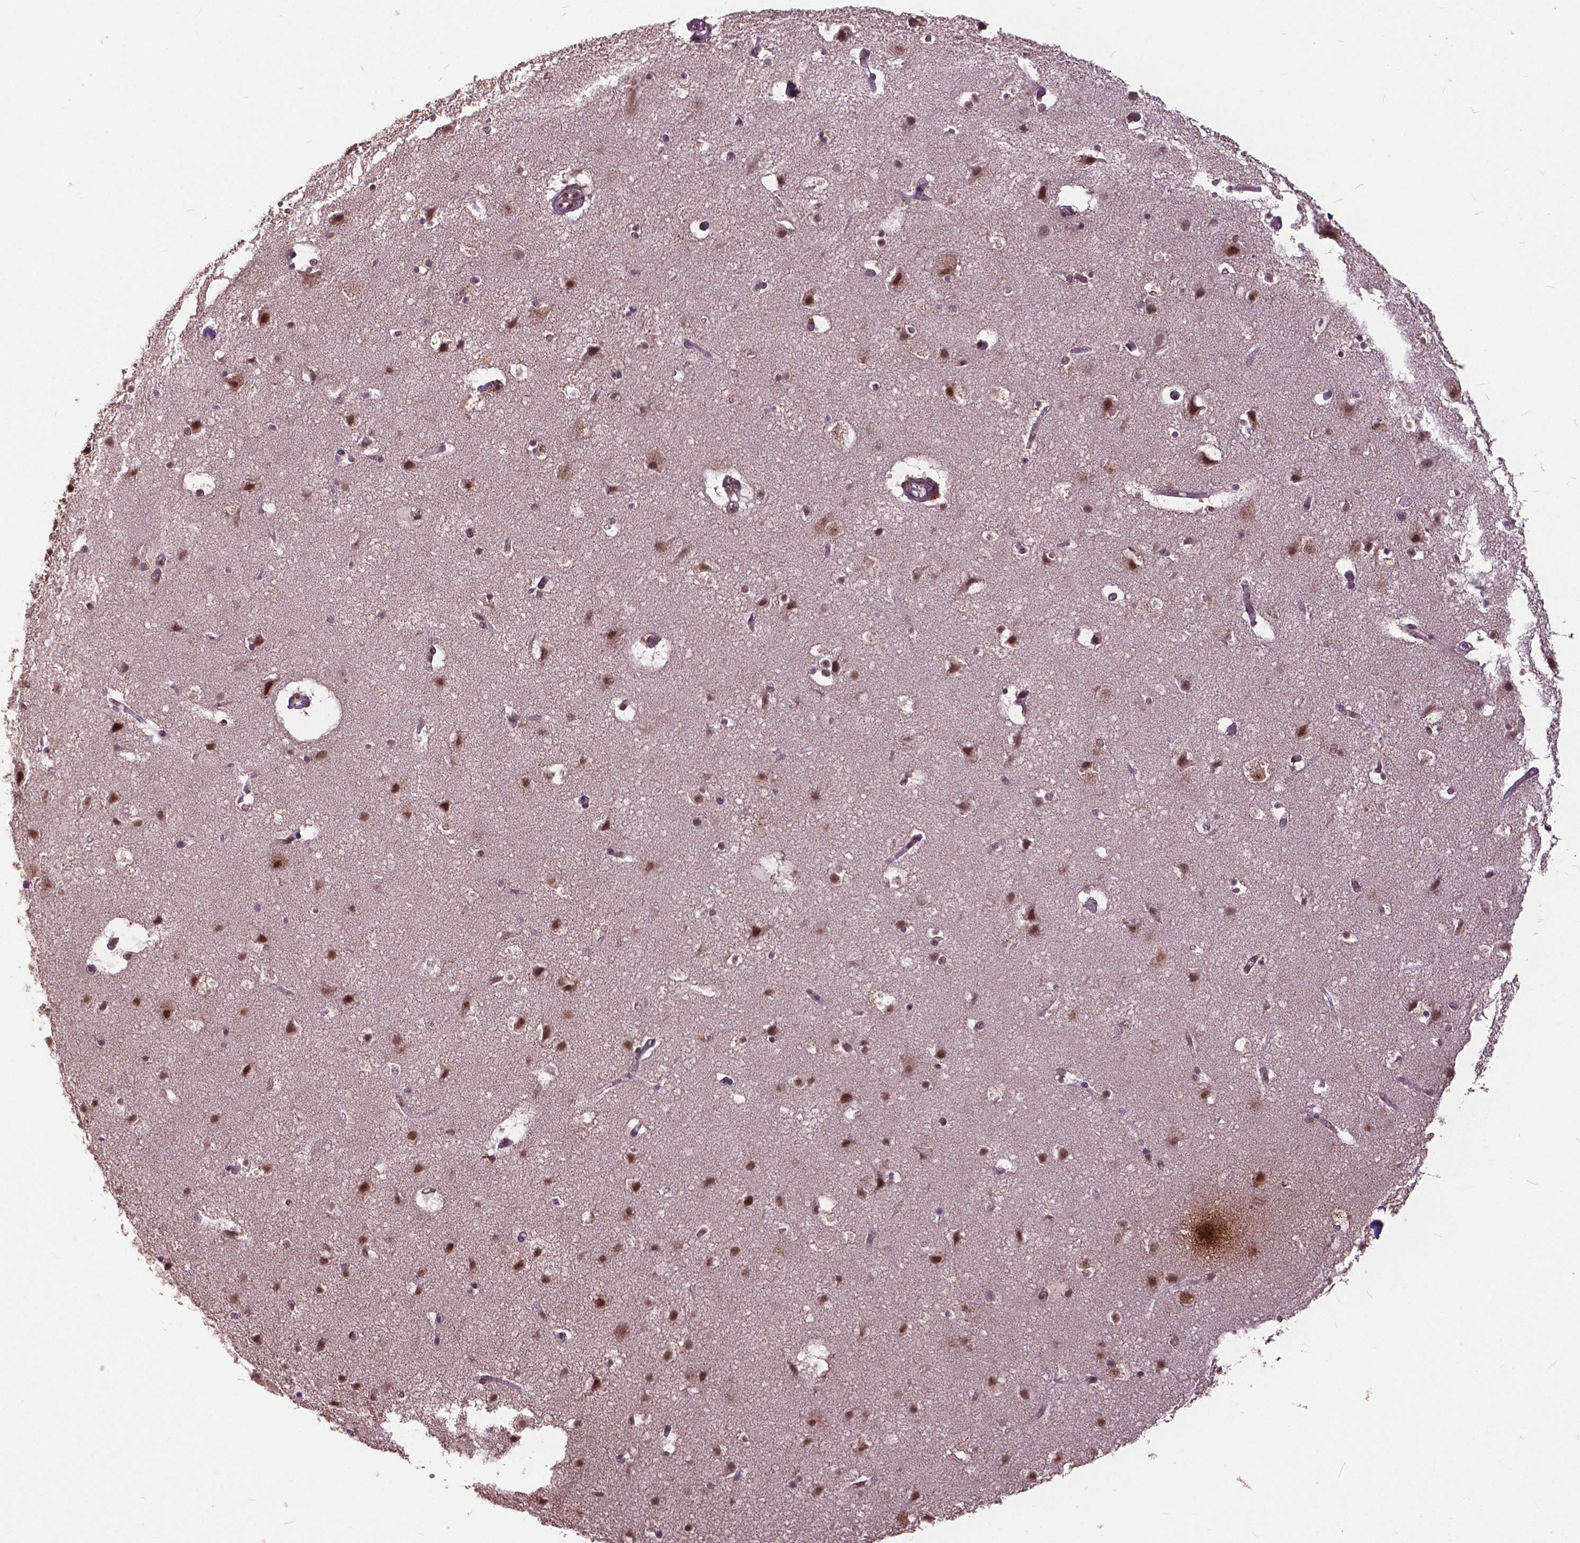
{"staining": {"intensity": "weak", "quantity": "25%-75%", "location": "nuclear"}, "tissue": "cerebral cortex", "cell_type": "Endothelial cells", "image_type": "normal", "snomed": [{"axis": "morphology", "description": "Normal tissue, NOS"}, {"axis": "topography", "description": "Cerebral cortex"}], "caption": "The photomicrograph displays immunohistochemical staining of normal cerebral cortex. There is weak nuclear expression is identified in approximately 25%-75% of endothelial cells.", "gene": "MSH2", "patient": {"sex": "female", "age": 52}}